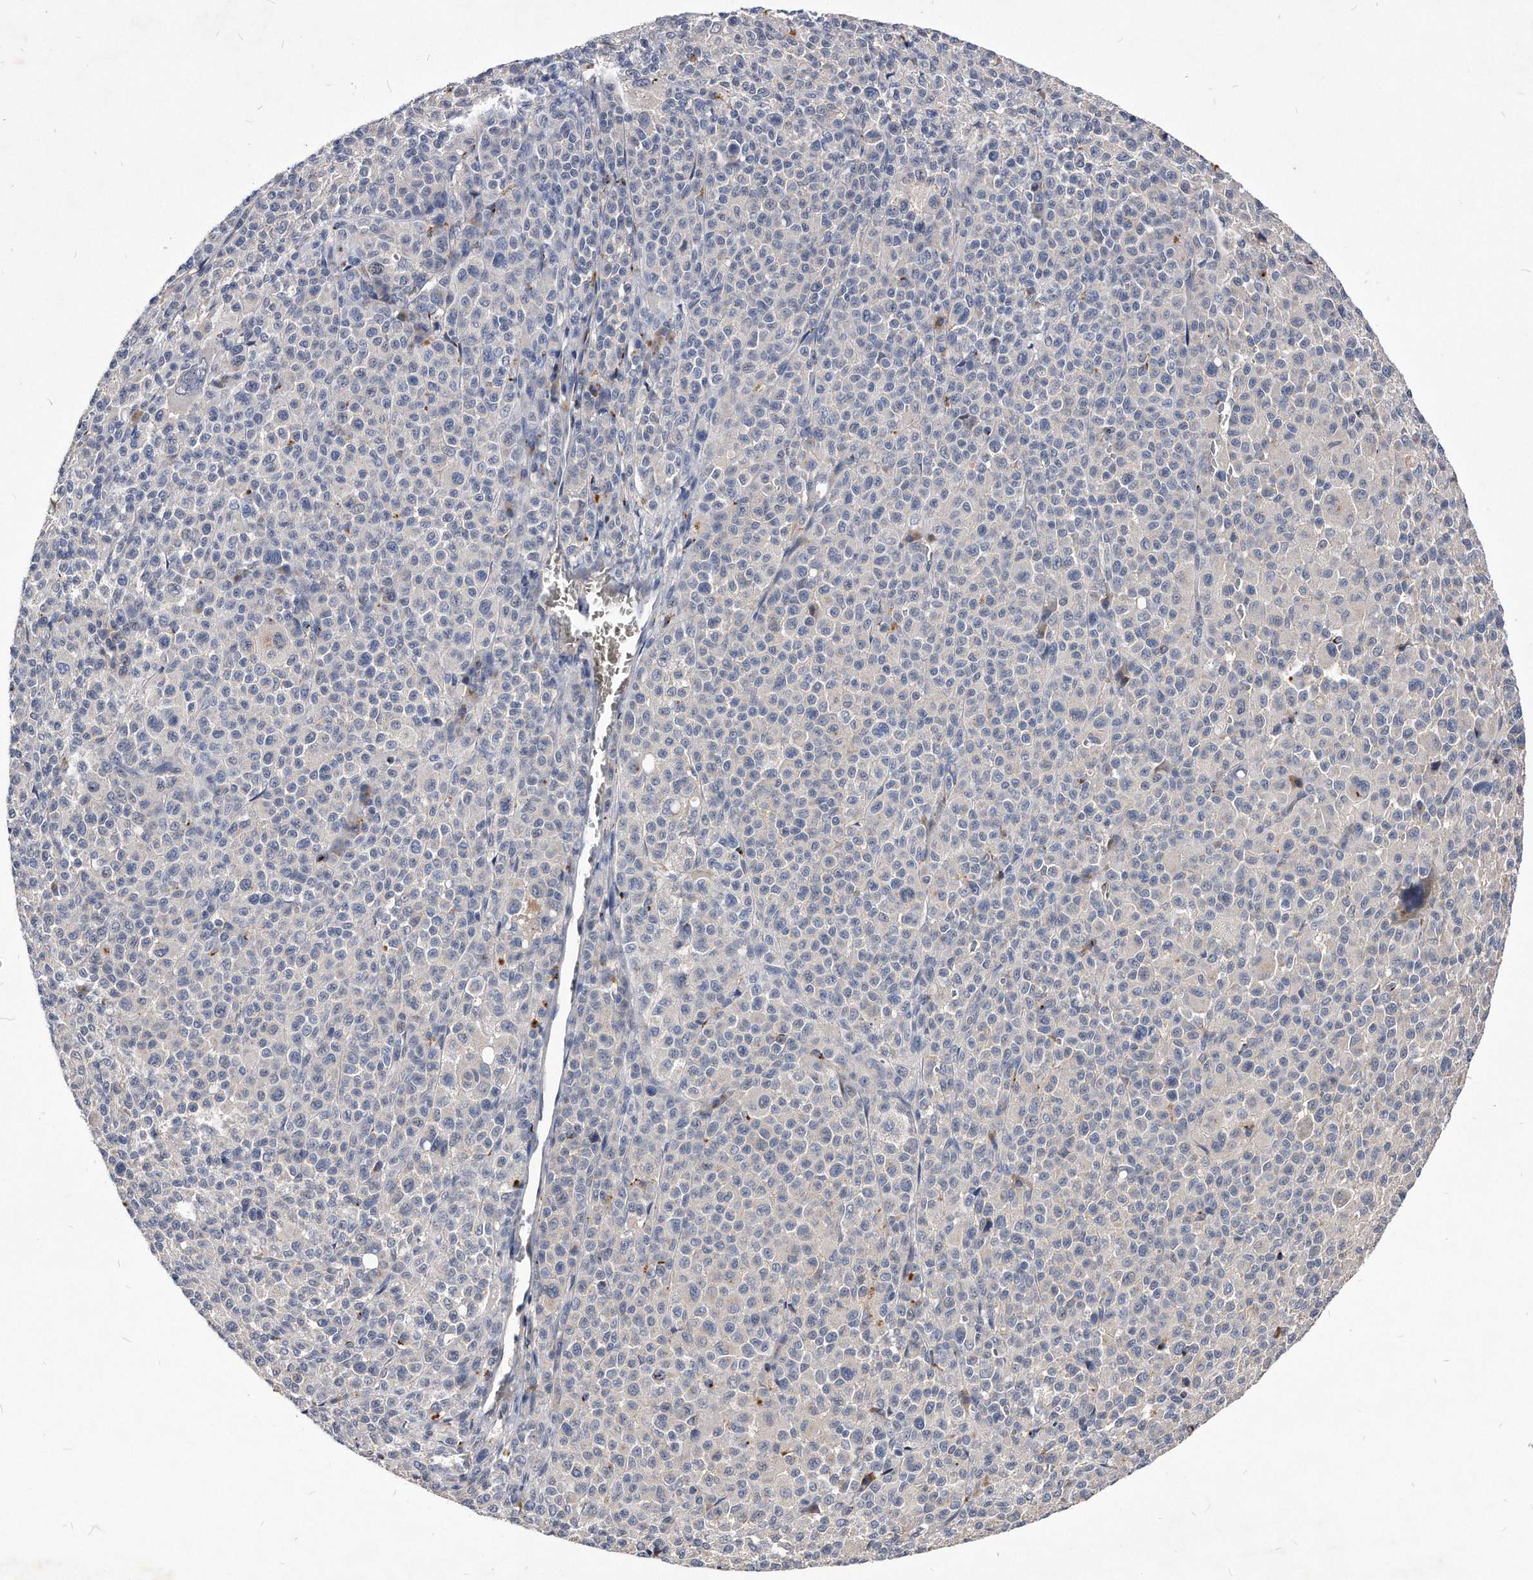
{"staining": {"intensity": "negative", "quantity": "none", "location": "none"}, "tissue": "melanoma", "cell_type": "Tumor cells", "image_type": "cancer", "snomed": [{"axis": "morphology", "description": "Malignant melanoma, Metastatic site"}, {"axis": "topography", "description": "Skin"}], "caption": "Micrograph shows no protein staining in tumor cells of melanoma tissue. (Immunohistochemistry (ihc), brightfield microscopy, high magnification).", "gene": "MGAT4A", "patient": {"sex": "female", "age": 74}}